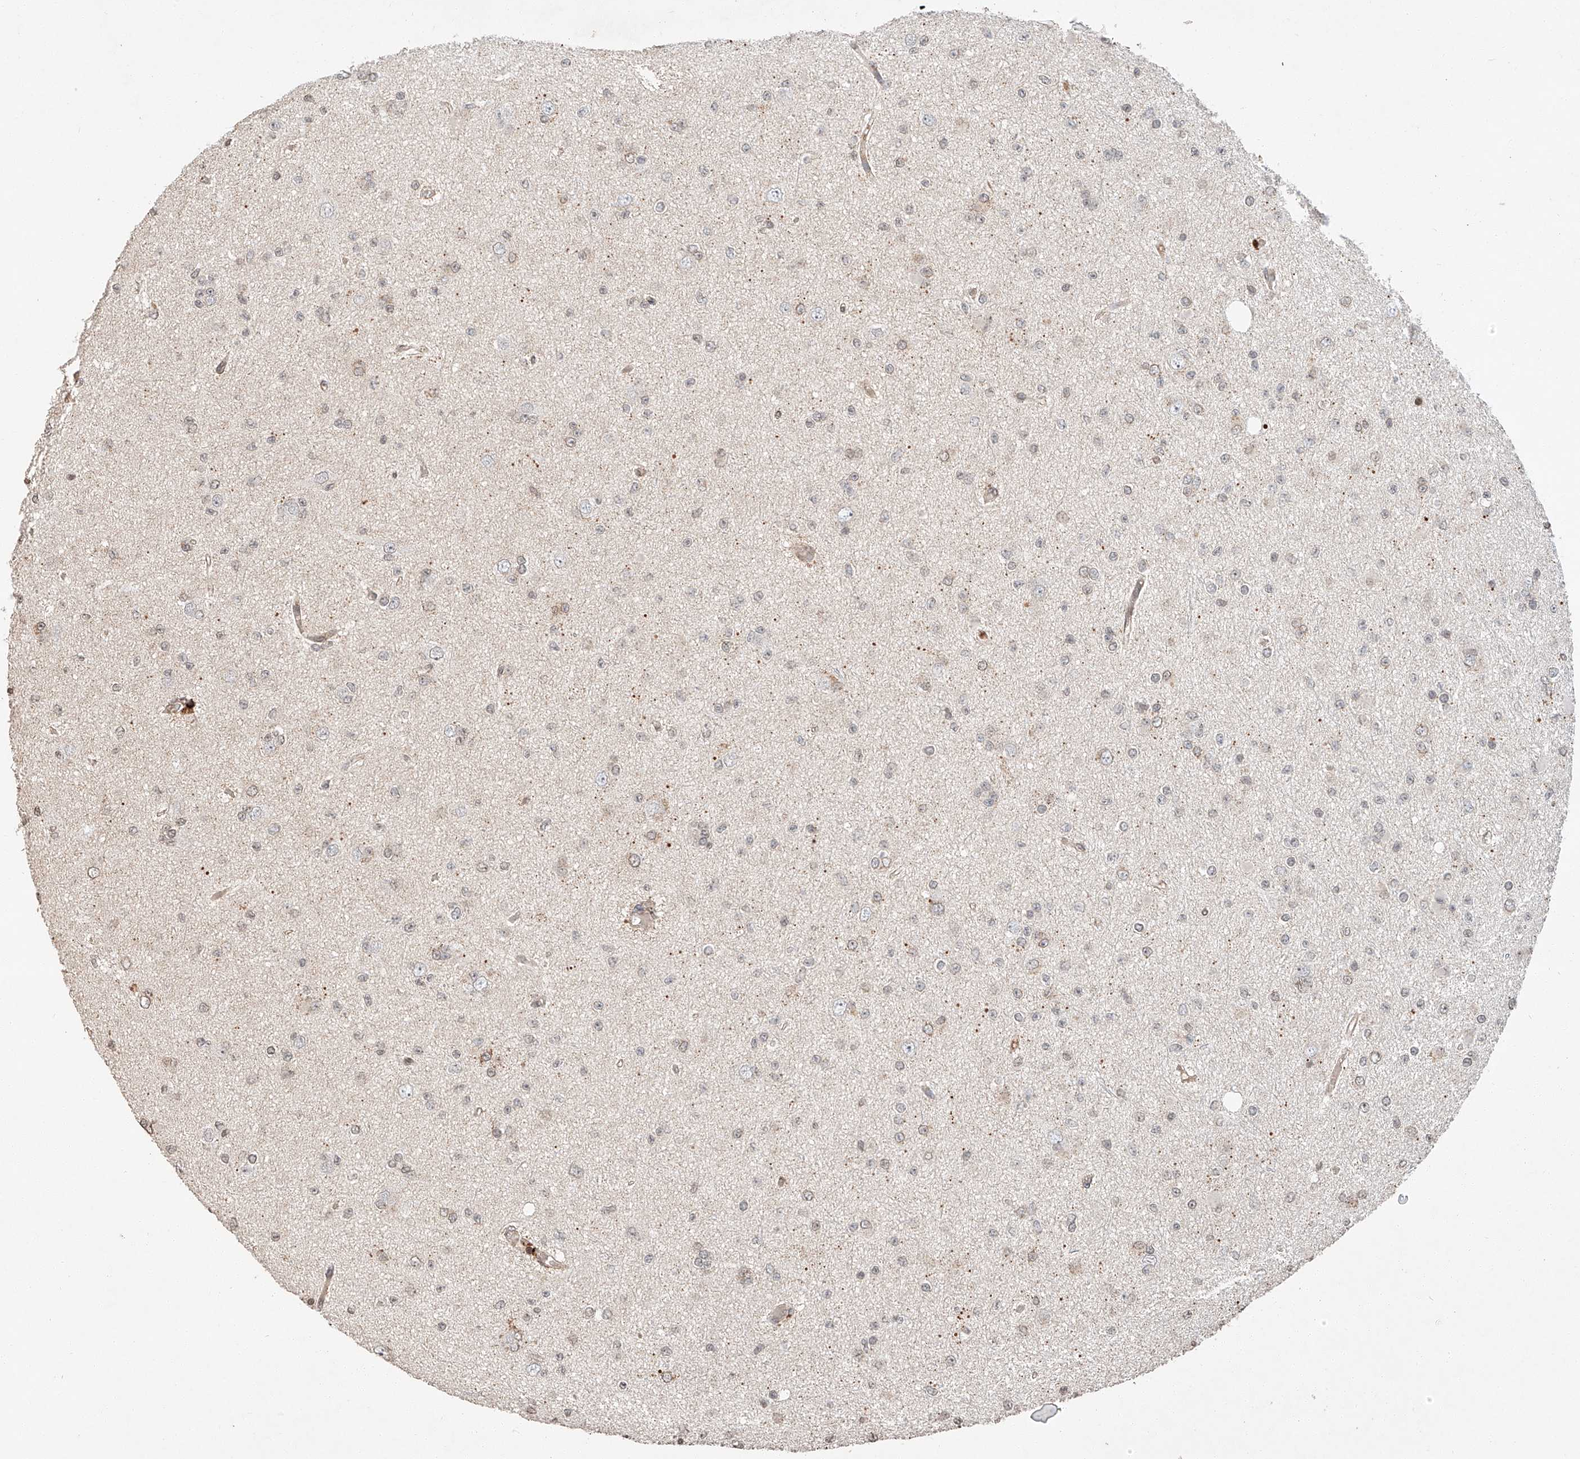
{"staining": {"intensity": "negative", "quantity": "none", "location": "none"}, "tissue": "glioma", "cell_type": "Tumor cells", "image_type": "cancer", "snomed": [{"axis": "morphology", "description": "Glioma, malignant, Low grade"}, {"axis": "topography", "description": "Brain"}], "caption": "This is a micrograph of immunohistochemistry staining of glioma, which shows no expression in tumor cells.", "gene": "ARHGAP33", "patient": {"sex": "female", "age": 22}}